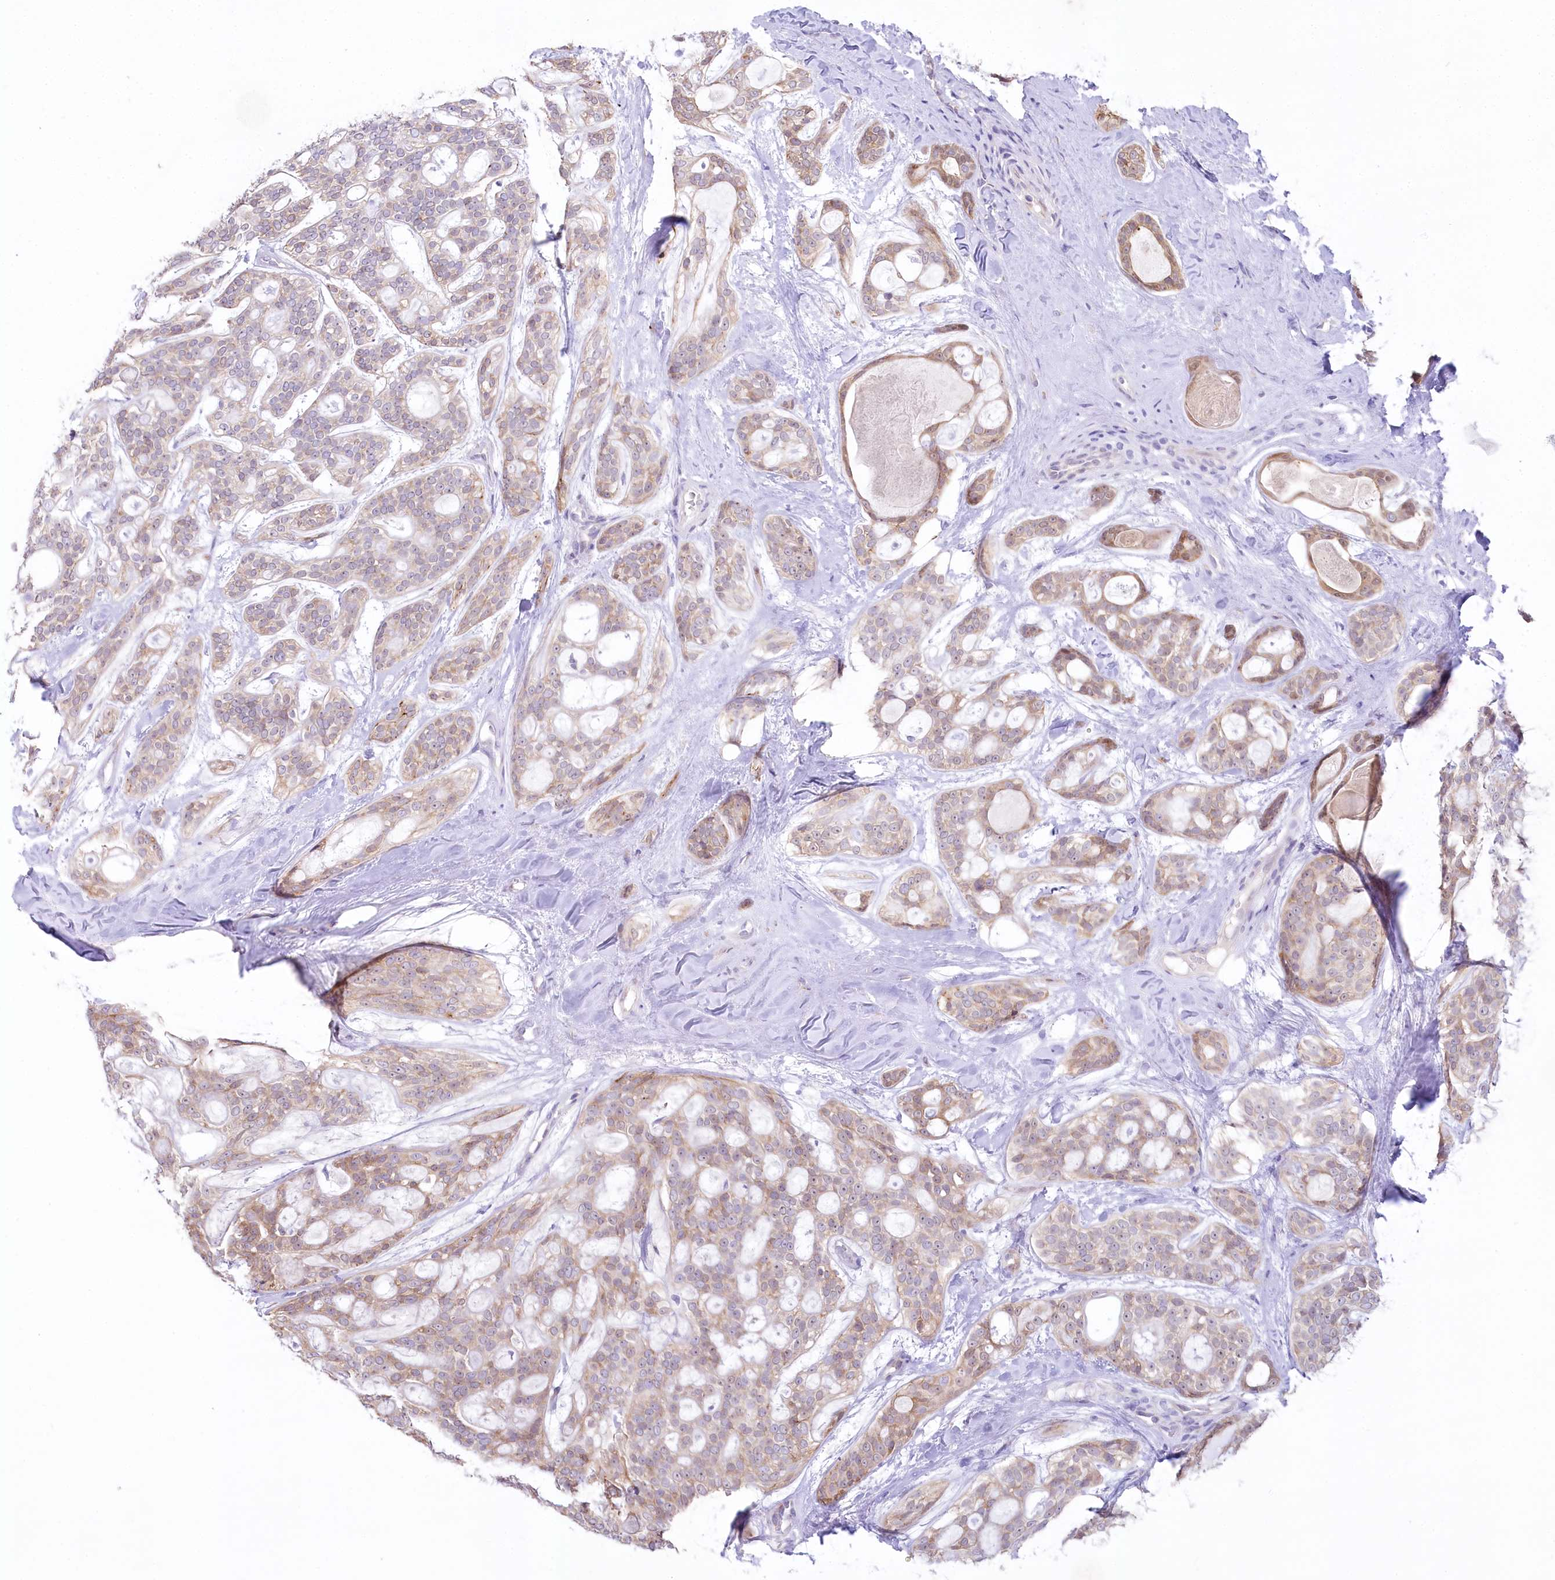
{"staining": {"intensity": "weak", "quantity": ">75%", "location": "cytoplasmic/membranous"}, "tissue": "head and neck cancer", "cell_type": "Tumor cells", "image_type": "cancer", "snomed": [{"axis": "morphology", "description": "Adenocarcinoma, NOS"}, {"axis": "topography", "description": "Head-Neck"}], "caption": "Head and neck cancer (adenocarcinoma) stained for a protein (brown) reveals weak cytoplasmic/membranous positive expression in approximately >75% of tumor cells.", "gene": "MYOZ1", "patient": {"sex": "male", "age": 66}}